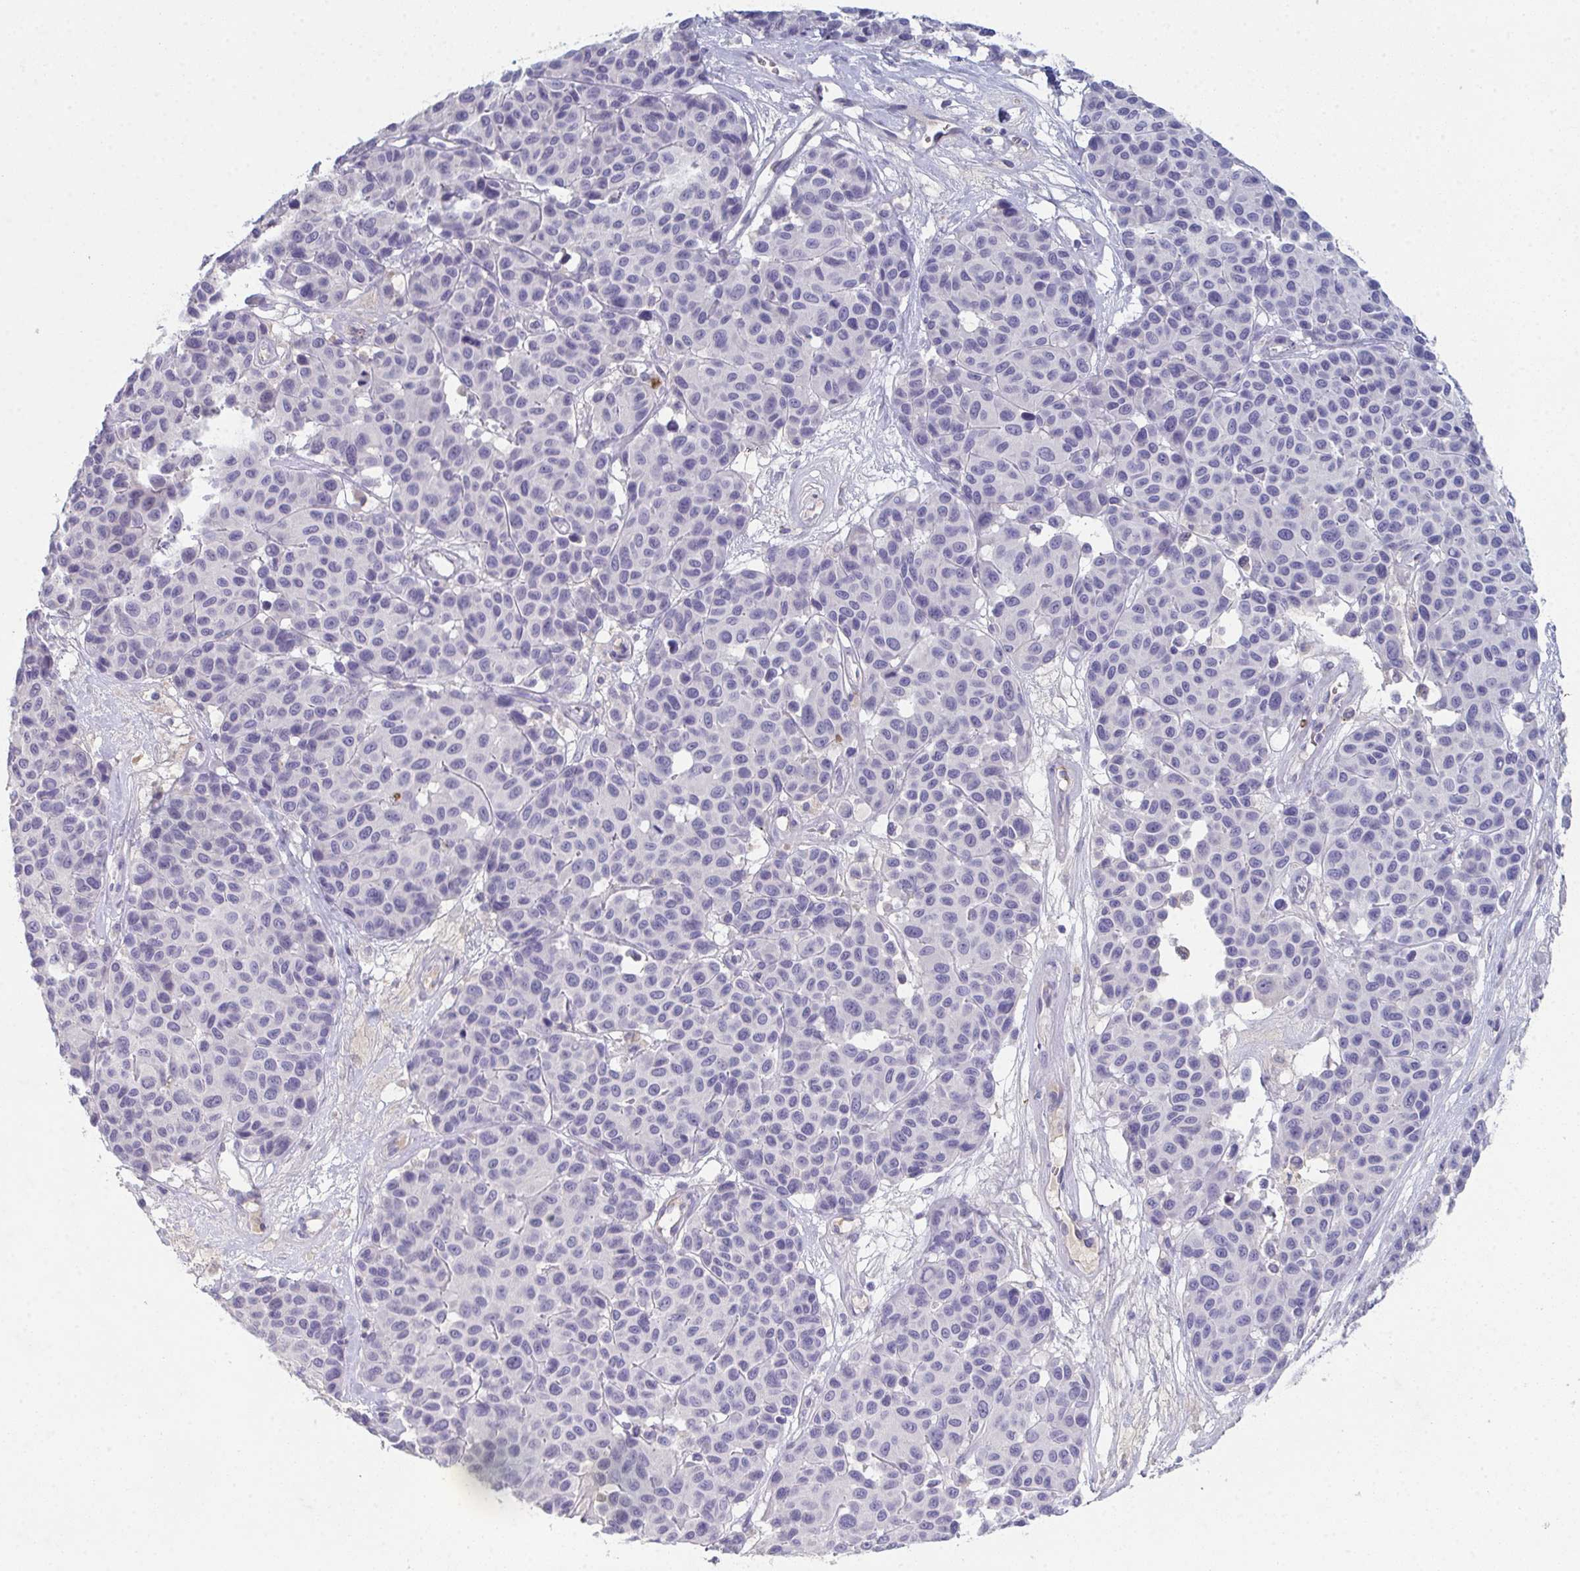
{"staining": {"intensity": "negative", "quantity": "none", "location": "none"}, "tissue": "melanoma", "cell_type": "Tumor cells", "image_type": "cancer", "snomed": [{"axis": "morphology", "description": "Malignant melanoma, NOS"}, {"axis": "topography", "description": "Skin"}], "caption": "The micrograph demonstrates no significant staining in tumor cells of melanoma.", "gene": "ADAM21", "patient": {"sex": "female", "age": 66}}